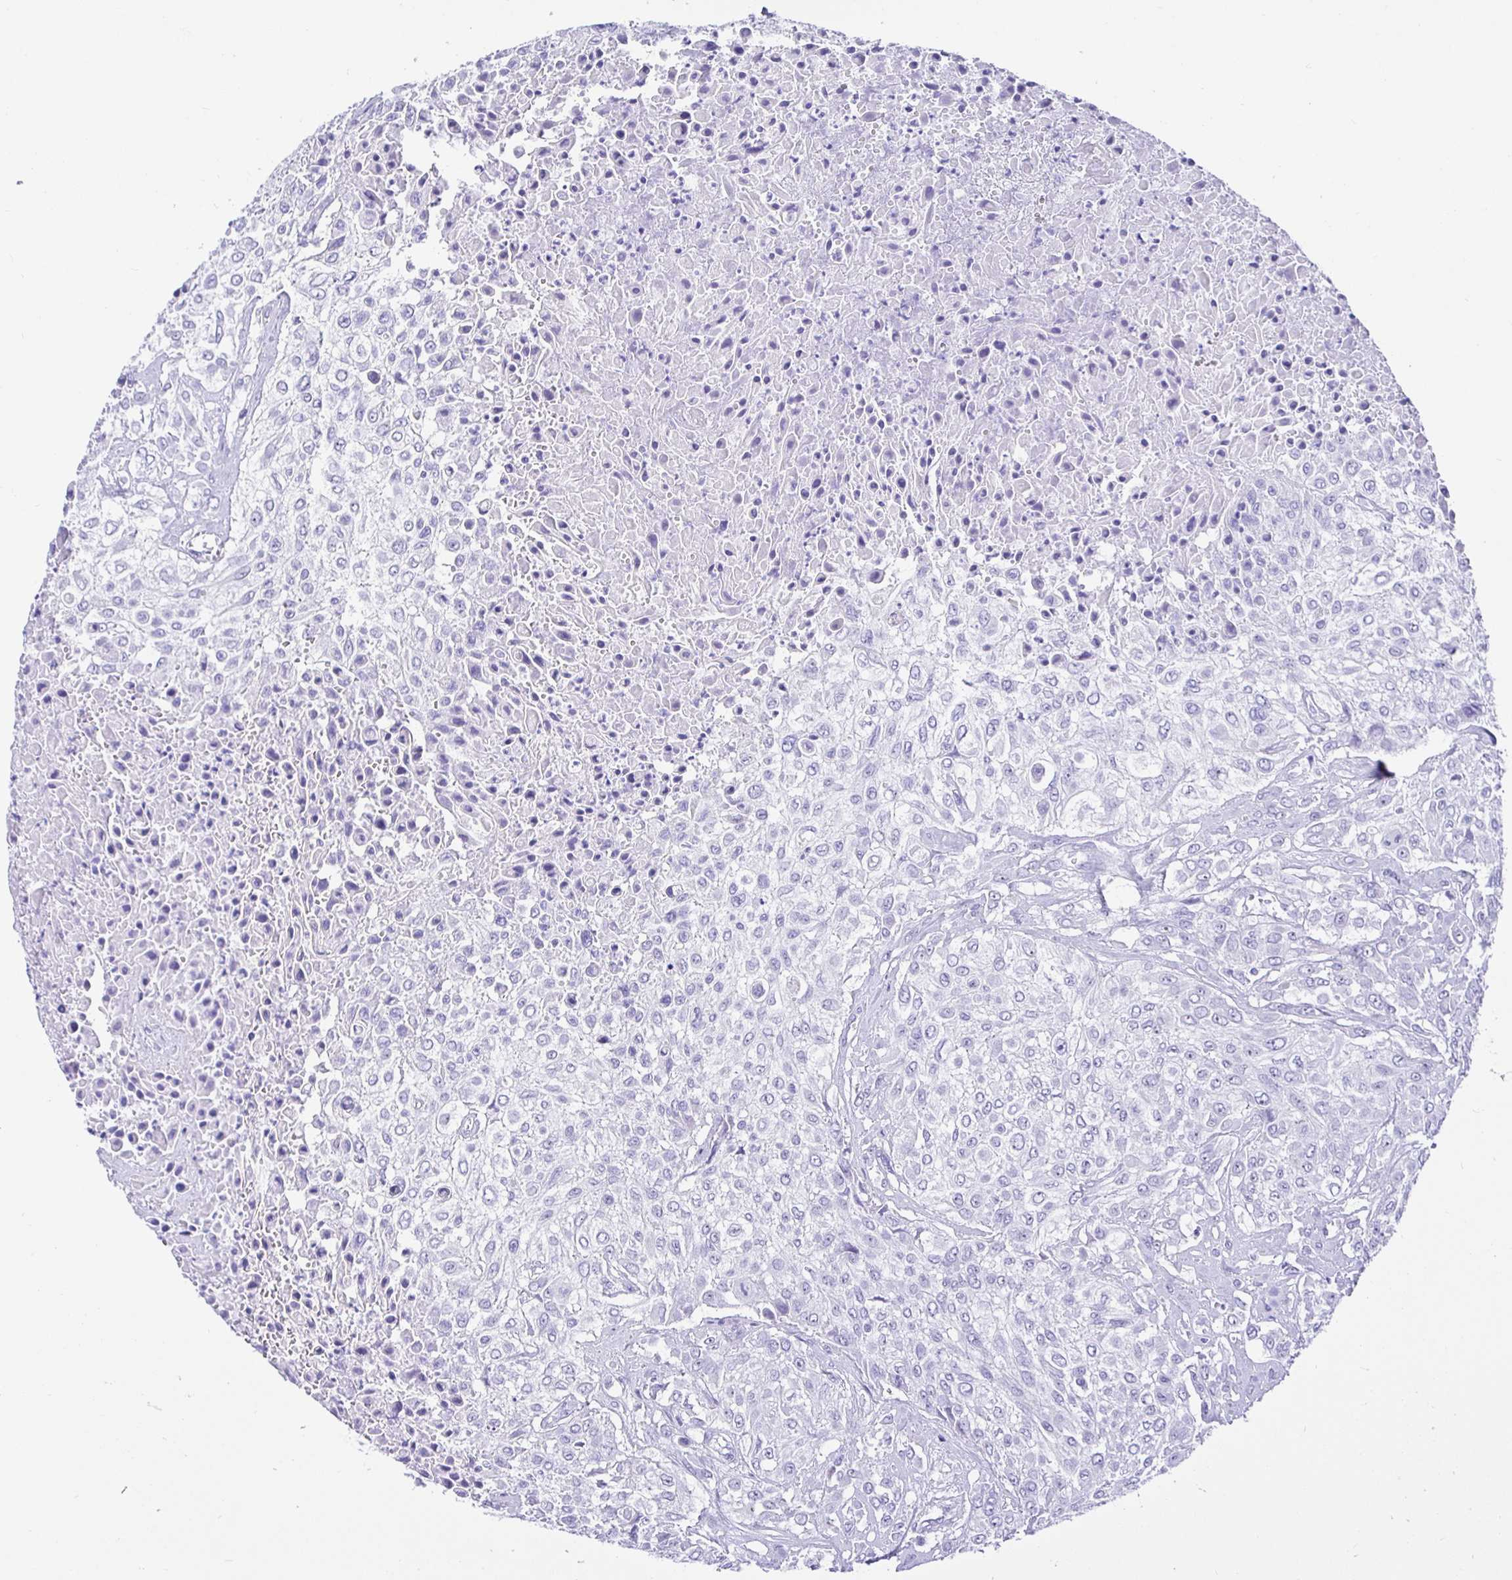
{"staining": {"intensity": "negative", "quantity": "none", "location": "none"}, "tissue": "urothelial cancer", "cell_type": "Tumor cells", "image_type": "cancer", "snomed": [{"axis": "morphology", "description": "Urothelial carcinoma, High grade"}, {"axis": "topography", "description": "Urinary bladder"}], "caption": "The micrograph displays no significant staining in tumor cells of high-grade urothelial carcinoma. (DAB immunohistochemistry (IHC) with hematoxylin counter stain).", "gene": "PRAMEF19", "patient": {"sex": "male", "age": 57}}